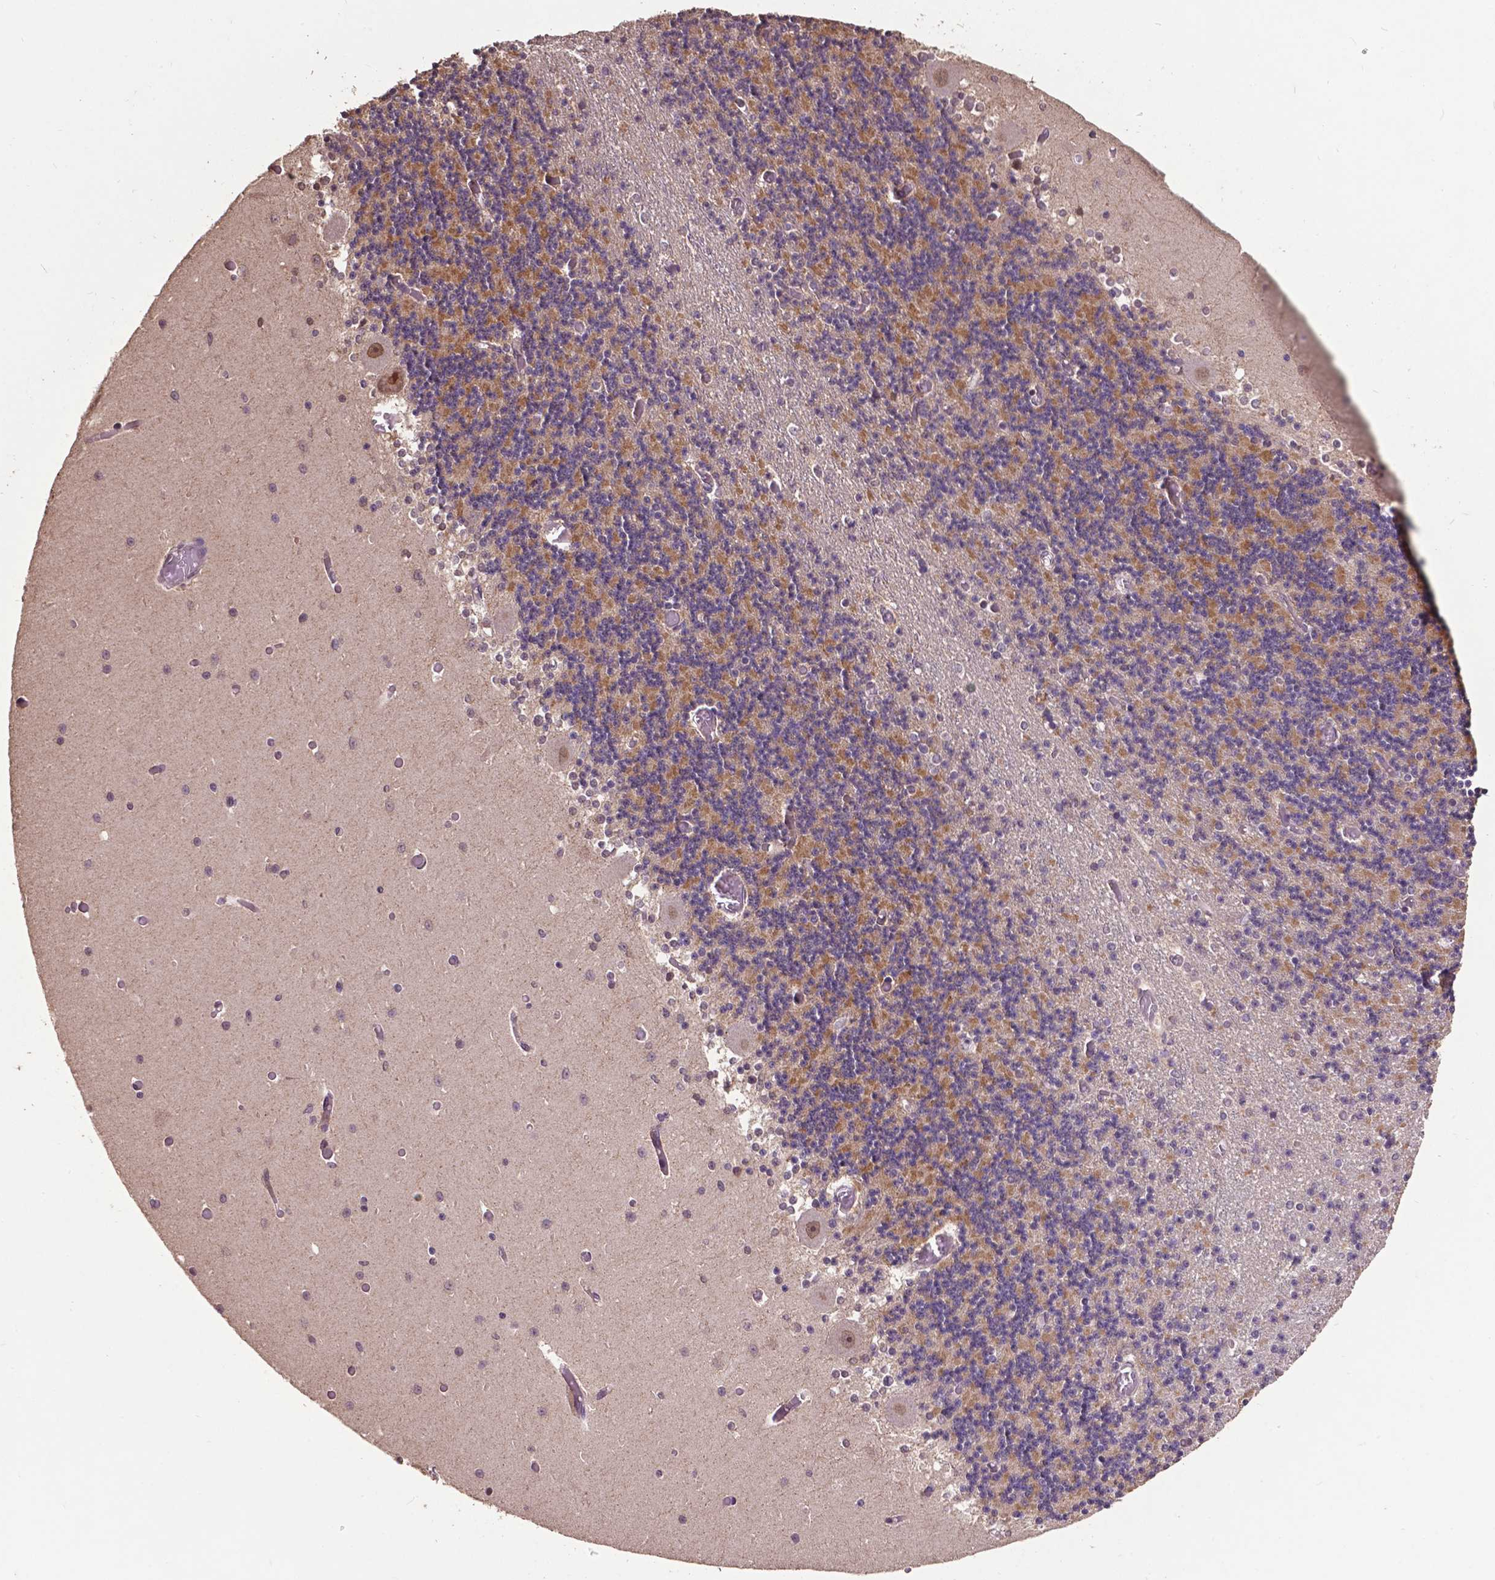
{"staining": {"intensity": "moderate", "quantity": "25%-75%", "location": "cytoplasmic/membranous"}, "tissue": "cerebellum", "cell_type": "Cells in granular layer", "image_type": "normal", "snomed": [{"axis": "morphology", "description": "Normal tissue, NOS"}, {"axis": "topography", "description": "Cerebellum"}], "caption": "Immunohistochemical staining of benign human cerebellum shows 25%-75% levels of moderate cytoplasmic/membranous protein positivity in about 25%-75% of cells in granular layer.", "gene": "GLRA2", "patient": {"sex": "female", "age": 28}}